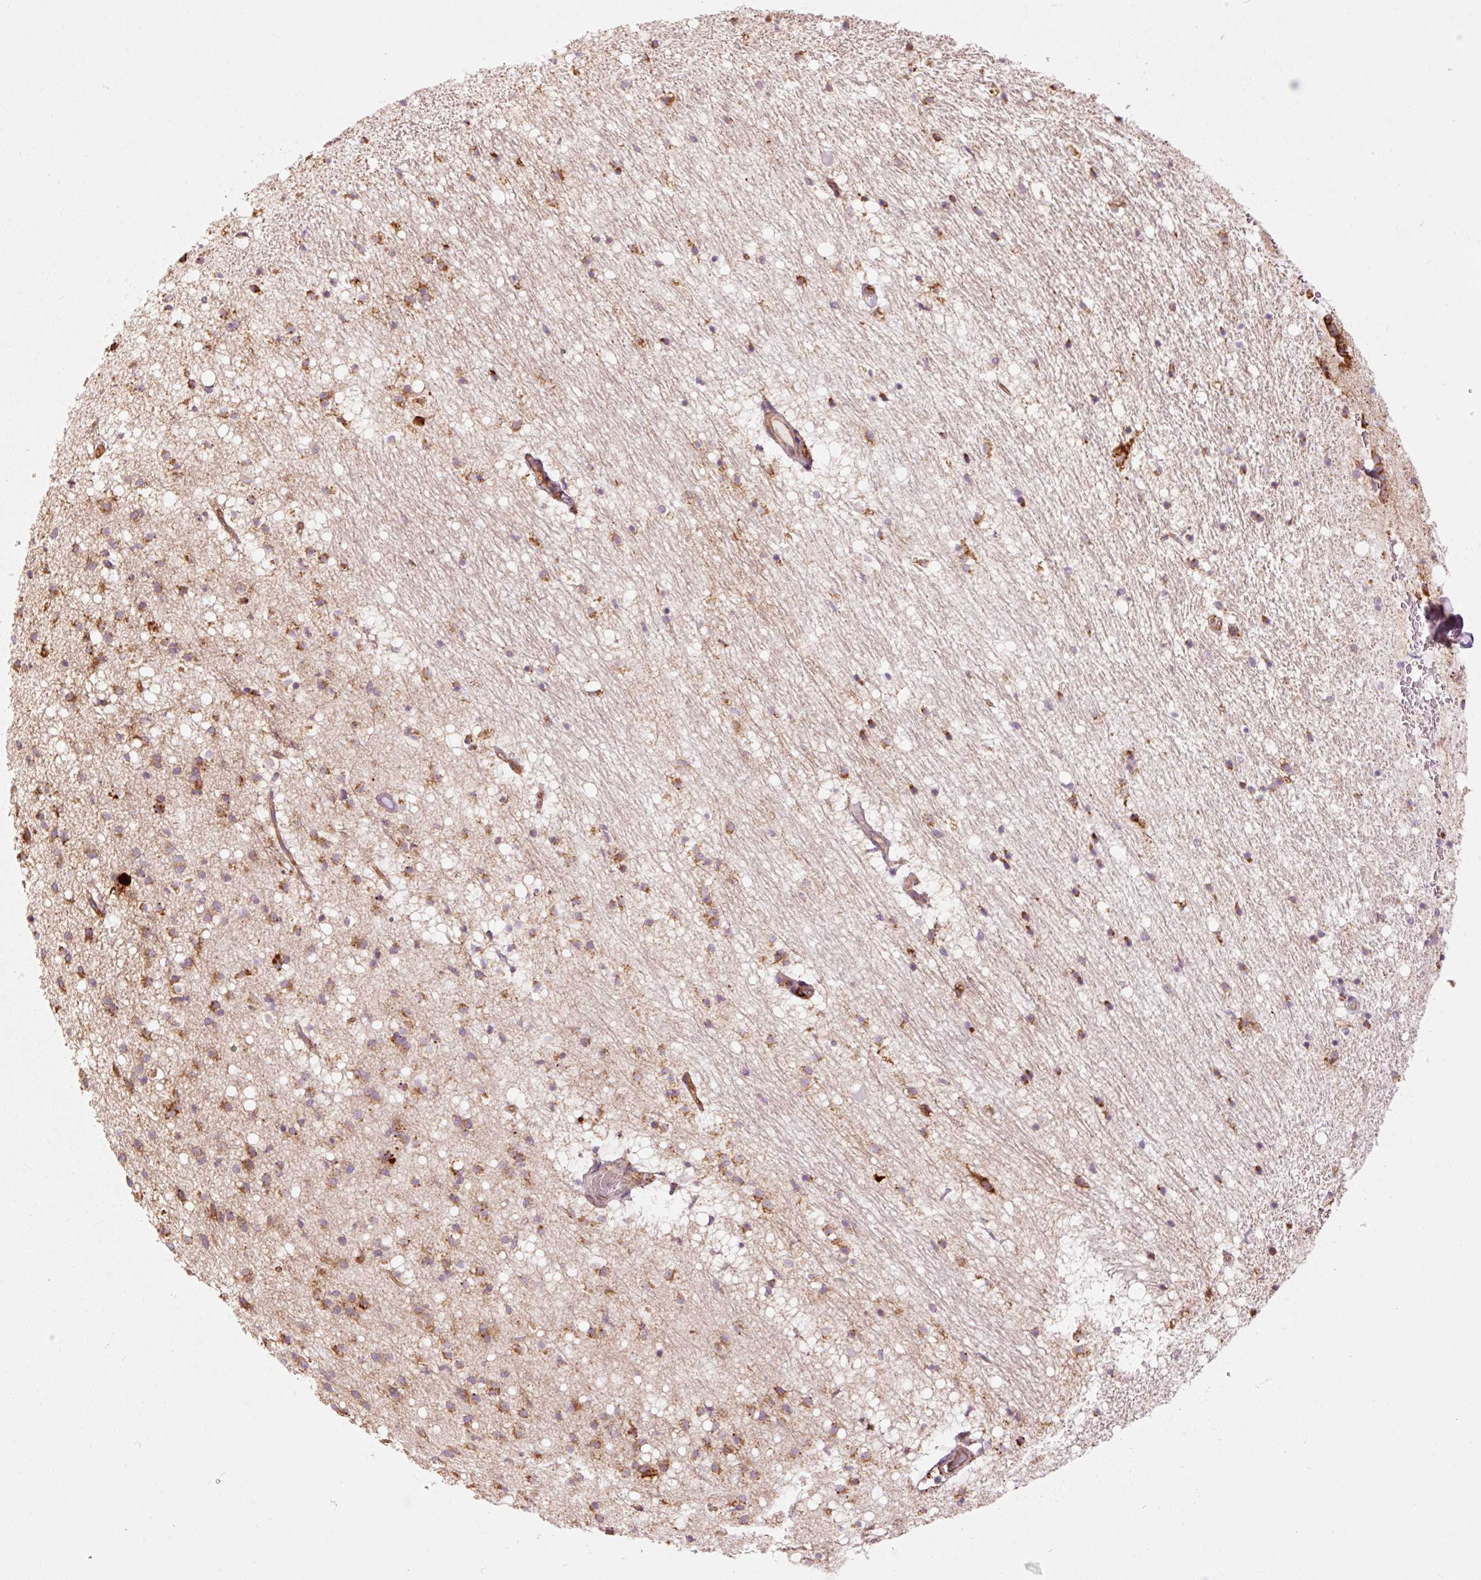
{"staining": {"intensity": "strong", "quantity": ">75%", "location": "cytoplasmic/membranous"}, "tissue": "caudate", "cell_type": "Glial cells", "image_type": "normal", "snomed": [{"axis": "morphology", "description": "Normal tissue, NOS"}, {"axis": "topography", "description": "Lateral ventricle wall"}], "caption": "Brown immunohistochemical staining in benign caudate exhibits strong cytoplasmic/membranous expression in approximately >75% of glial cells.", "gene": "ENSG00000256500", "patient": {"sex": "male", "age": 37}}